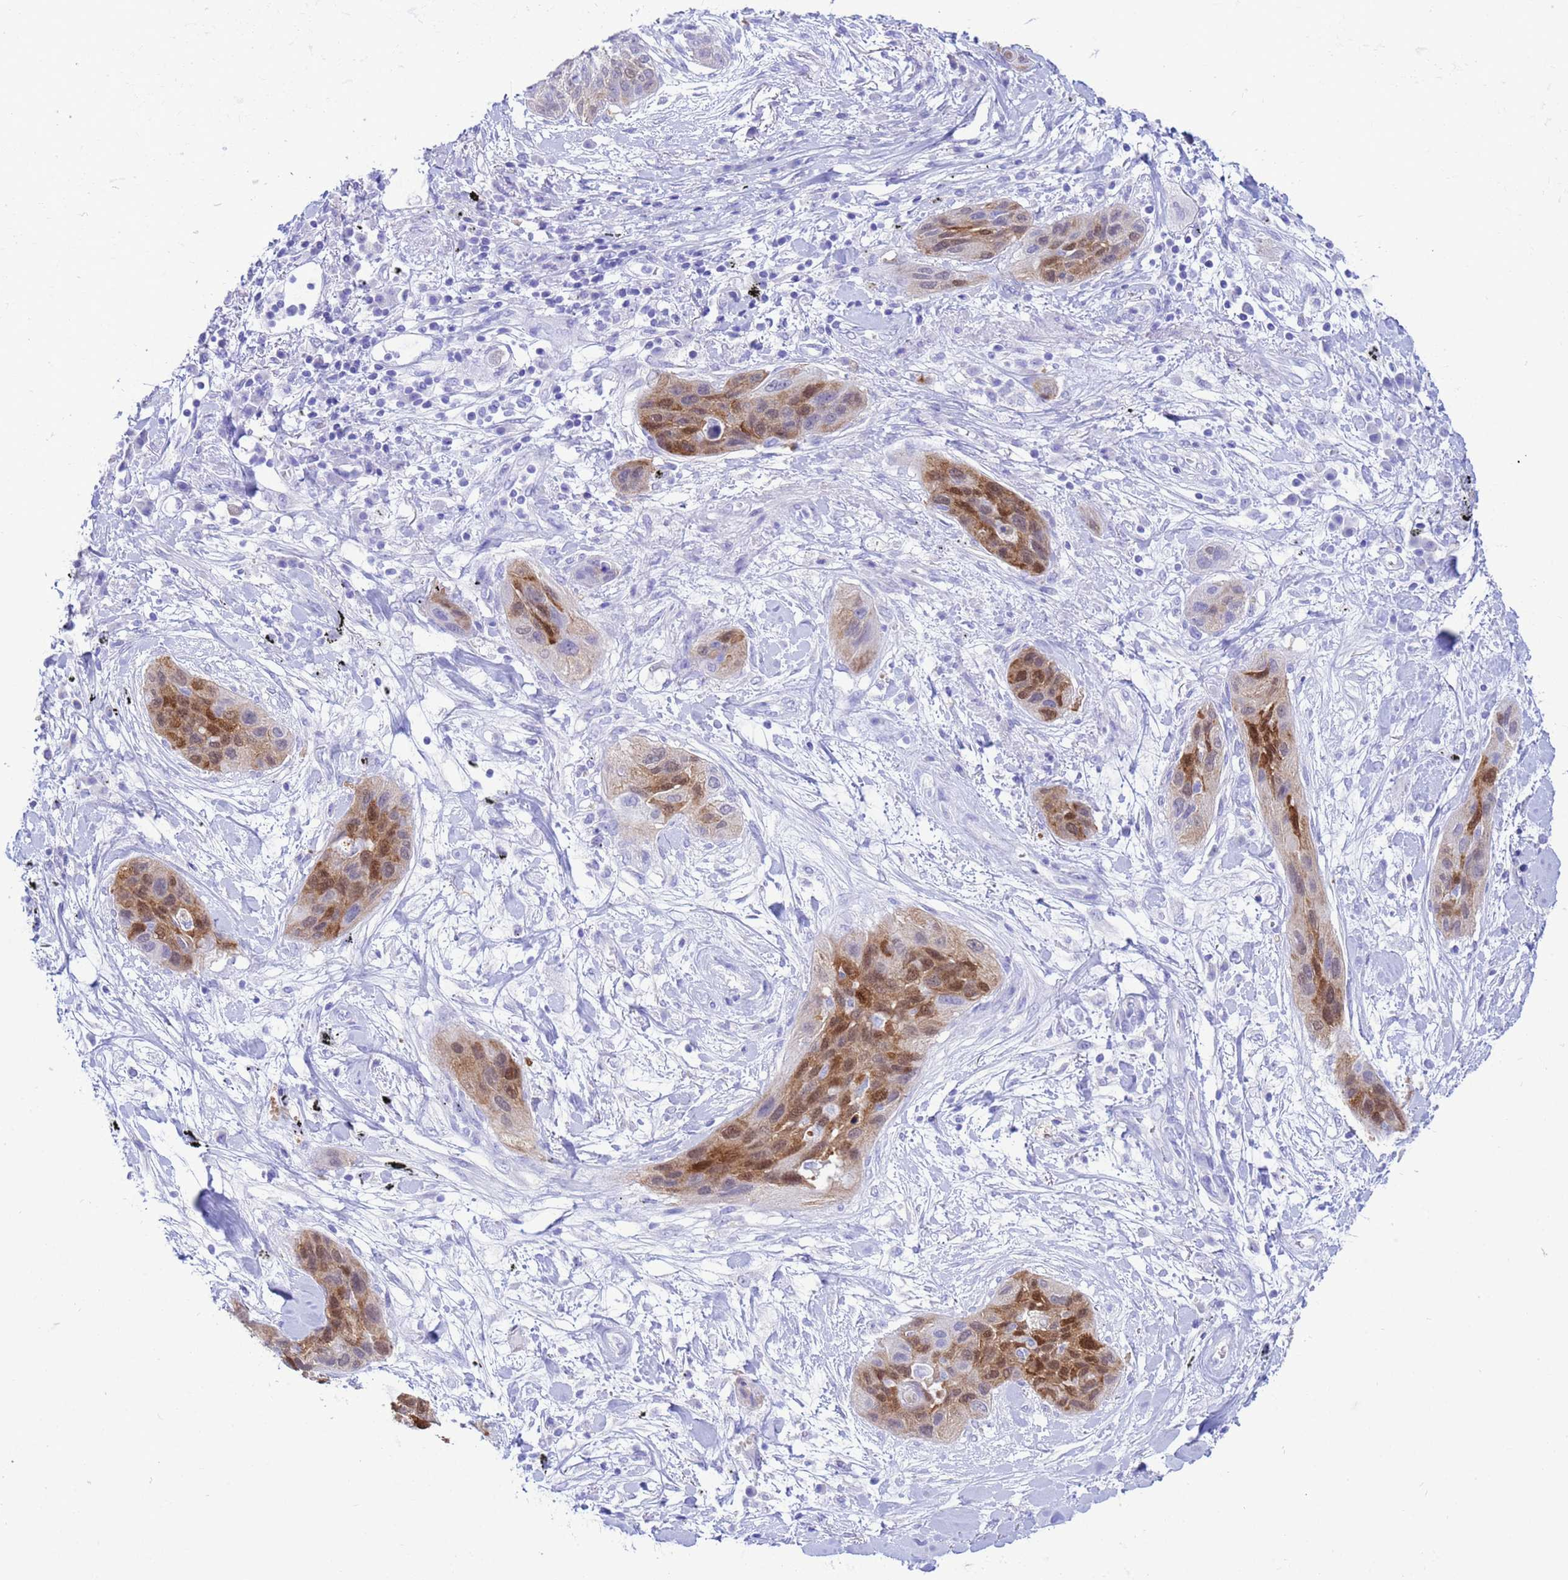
{"staining": {"intensity": "moderate", "quantity": ">75%", "location": "cytoplasmic/membranous,nuclear"}, "tissue": "lung cancer", "cell_type": "Tumor cells", "image_type": "cancer", "snomed": [{"axis": "morphology", "description": "Squamous cell carcinoma, NOS"}, {"axis": "topography", "description": "Lung"}], "caption": "Immunohistochemistry (IHC) (DAB) staining of lung squamous cell carcinoma shows moderate cytoplasmic/membranous and nuclear protein positivity in approximately >75% of tumor cells.", "gene": "AKR1C2", "patient": {"sex": "female", "age": 70}}